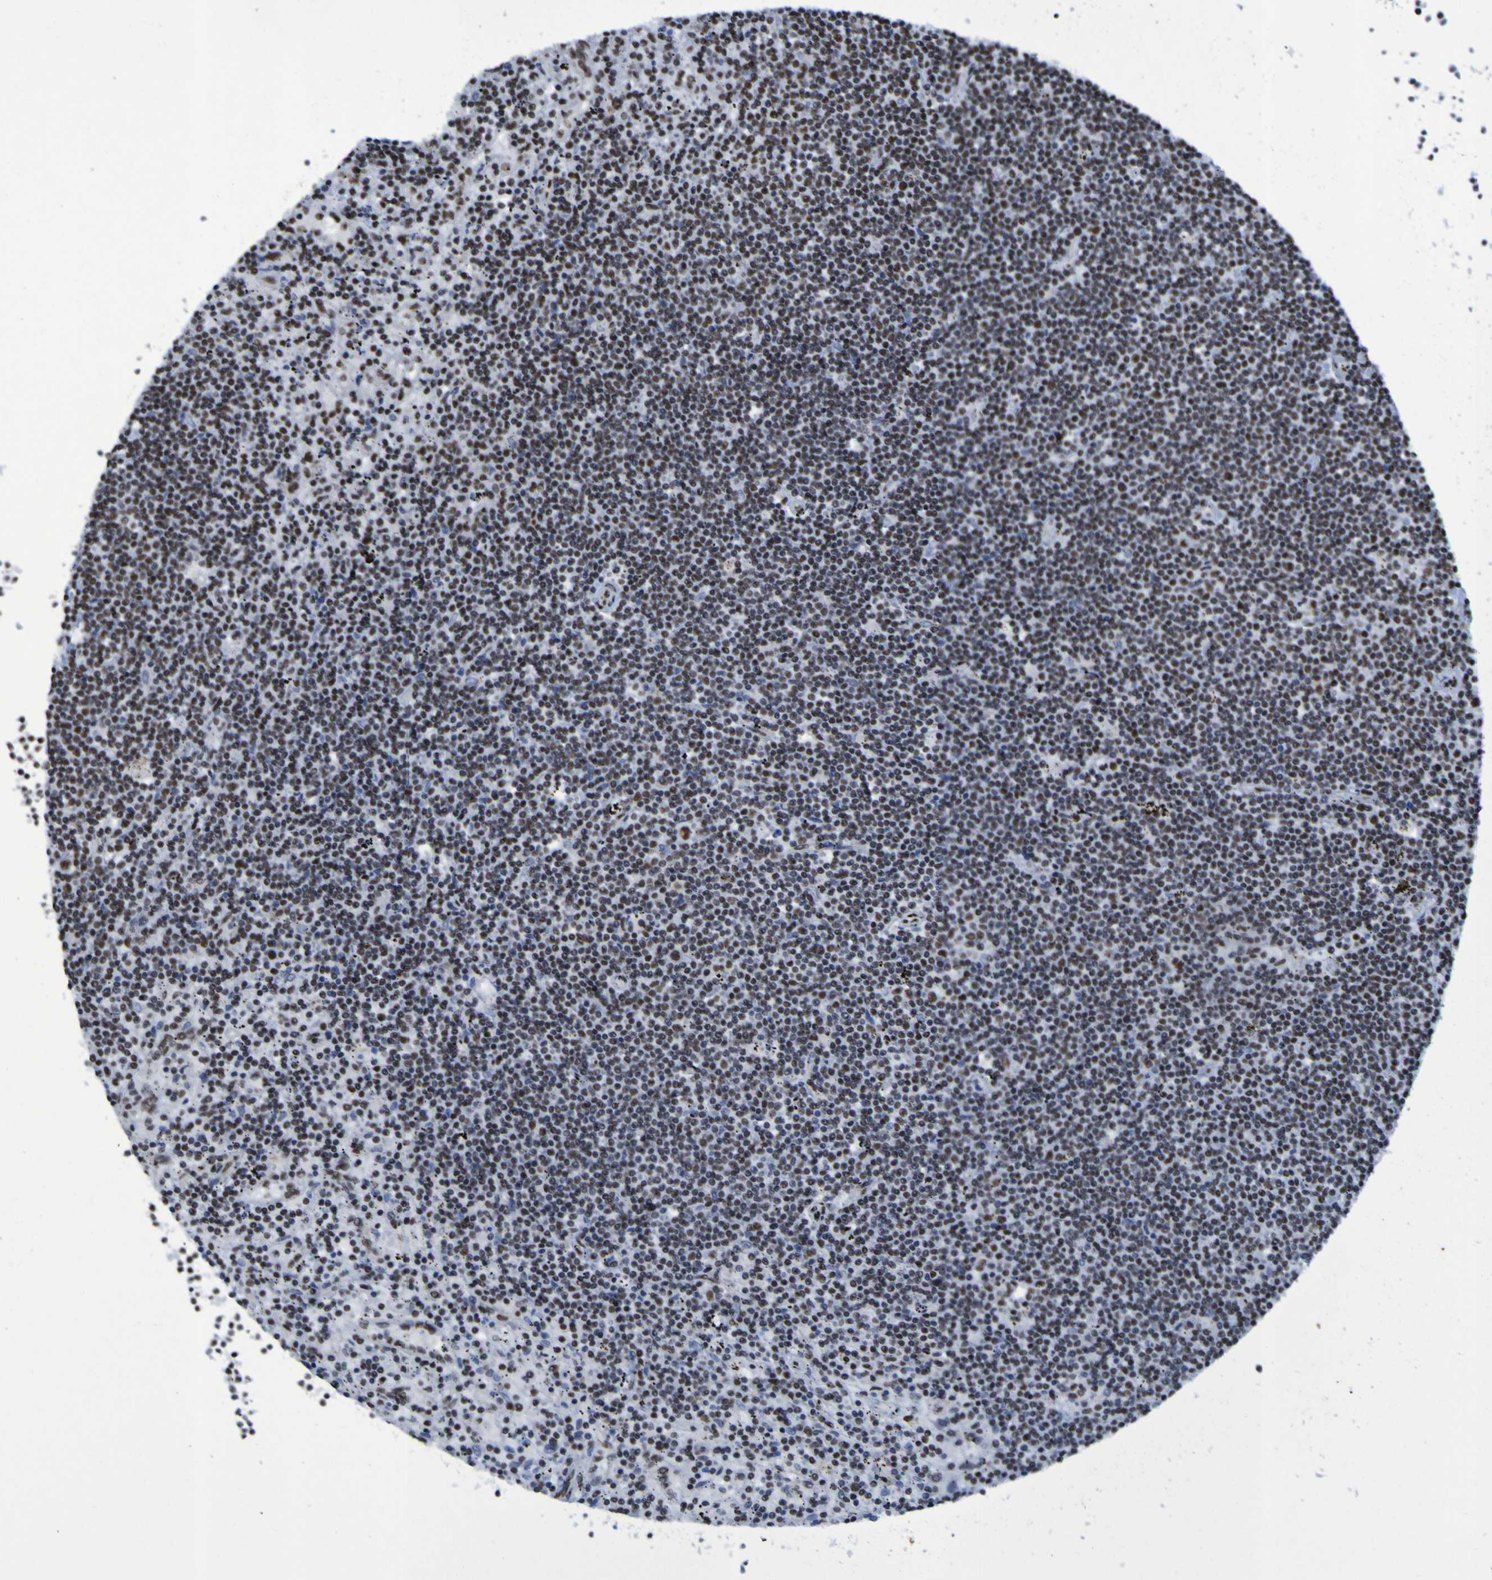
{"staining": {"intensity": "moderate", "quantity": "25%-75%", "location": "nuclear"}, "tissue": "lymphoma", "cell_type": "Tumor cells", "image_type": "cancer", "snomed": [{"axis": "morphology", "description": "Malignant lymphoma, non-Hodgkin's type, Low grade"}, {"axis": "topography", "description": "Spleen"}], "caption": "Tumor cells show moderate nuclear positivity in approximately 25%-75% of cells in lymphoma.", "gene": "HNRNPR", "patient": {"sex": "male", "age": 76}}